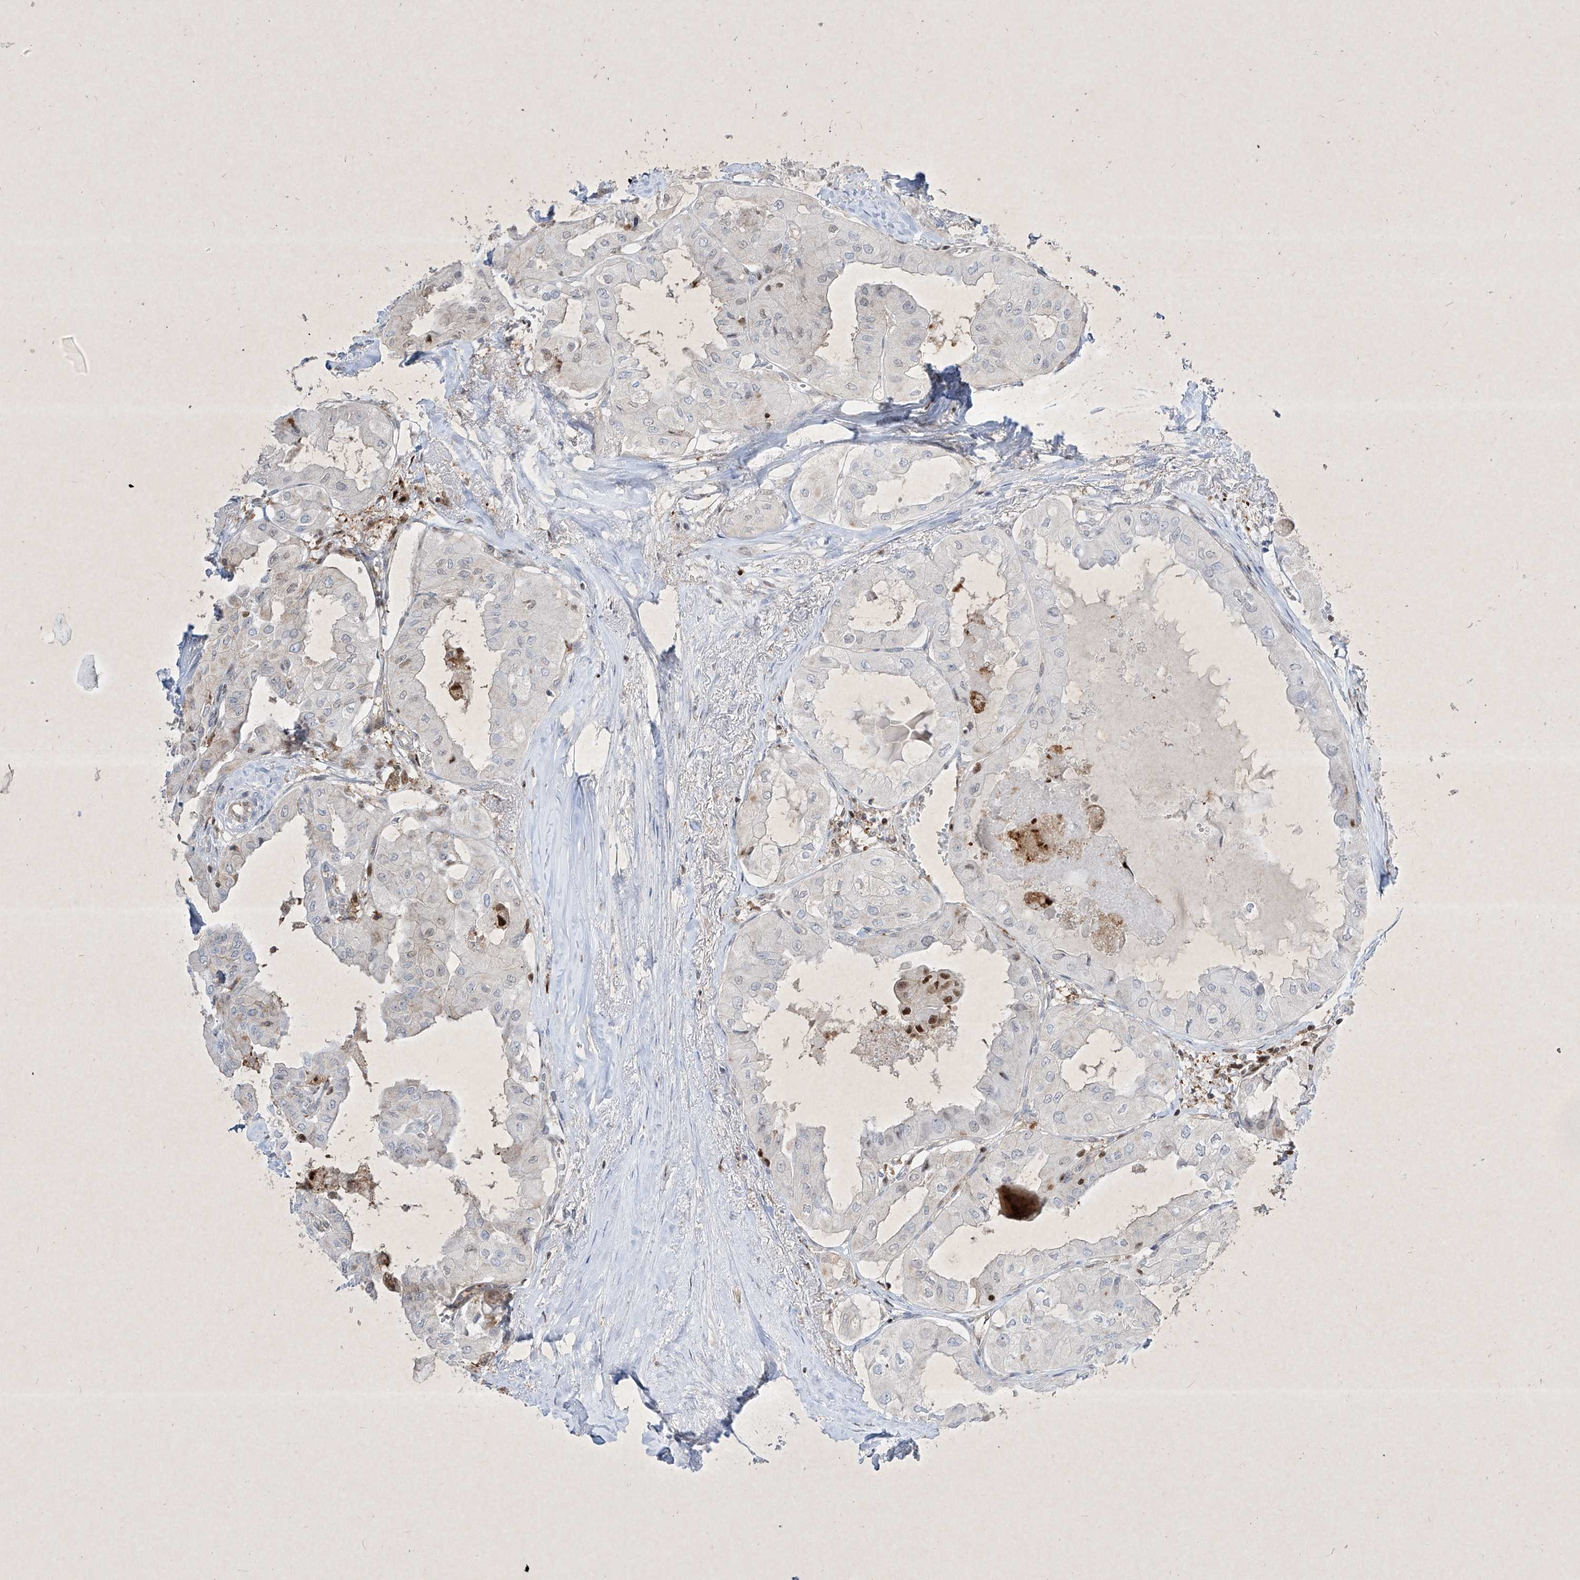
{"staining": {"intensity": "weak", "quantity": "<25%", "location": "nuclear"}, "tissue": "thyroid cancer", "cell_type": "Tumor cells", "image_type": "cancer", "snomed": [{"axis": "morphology", "description": "Papillary adenocarcinoma, NOS"}, {"axis": "topography", "description": "Thyroid gland"}], "caption": "IHC of papillary adenocarcinoma (thyroid) displays no positivity in tumor cells.", "gene": "PSMB10", "patient": {"sex": "female", "age": 59}}